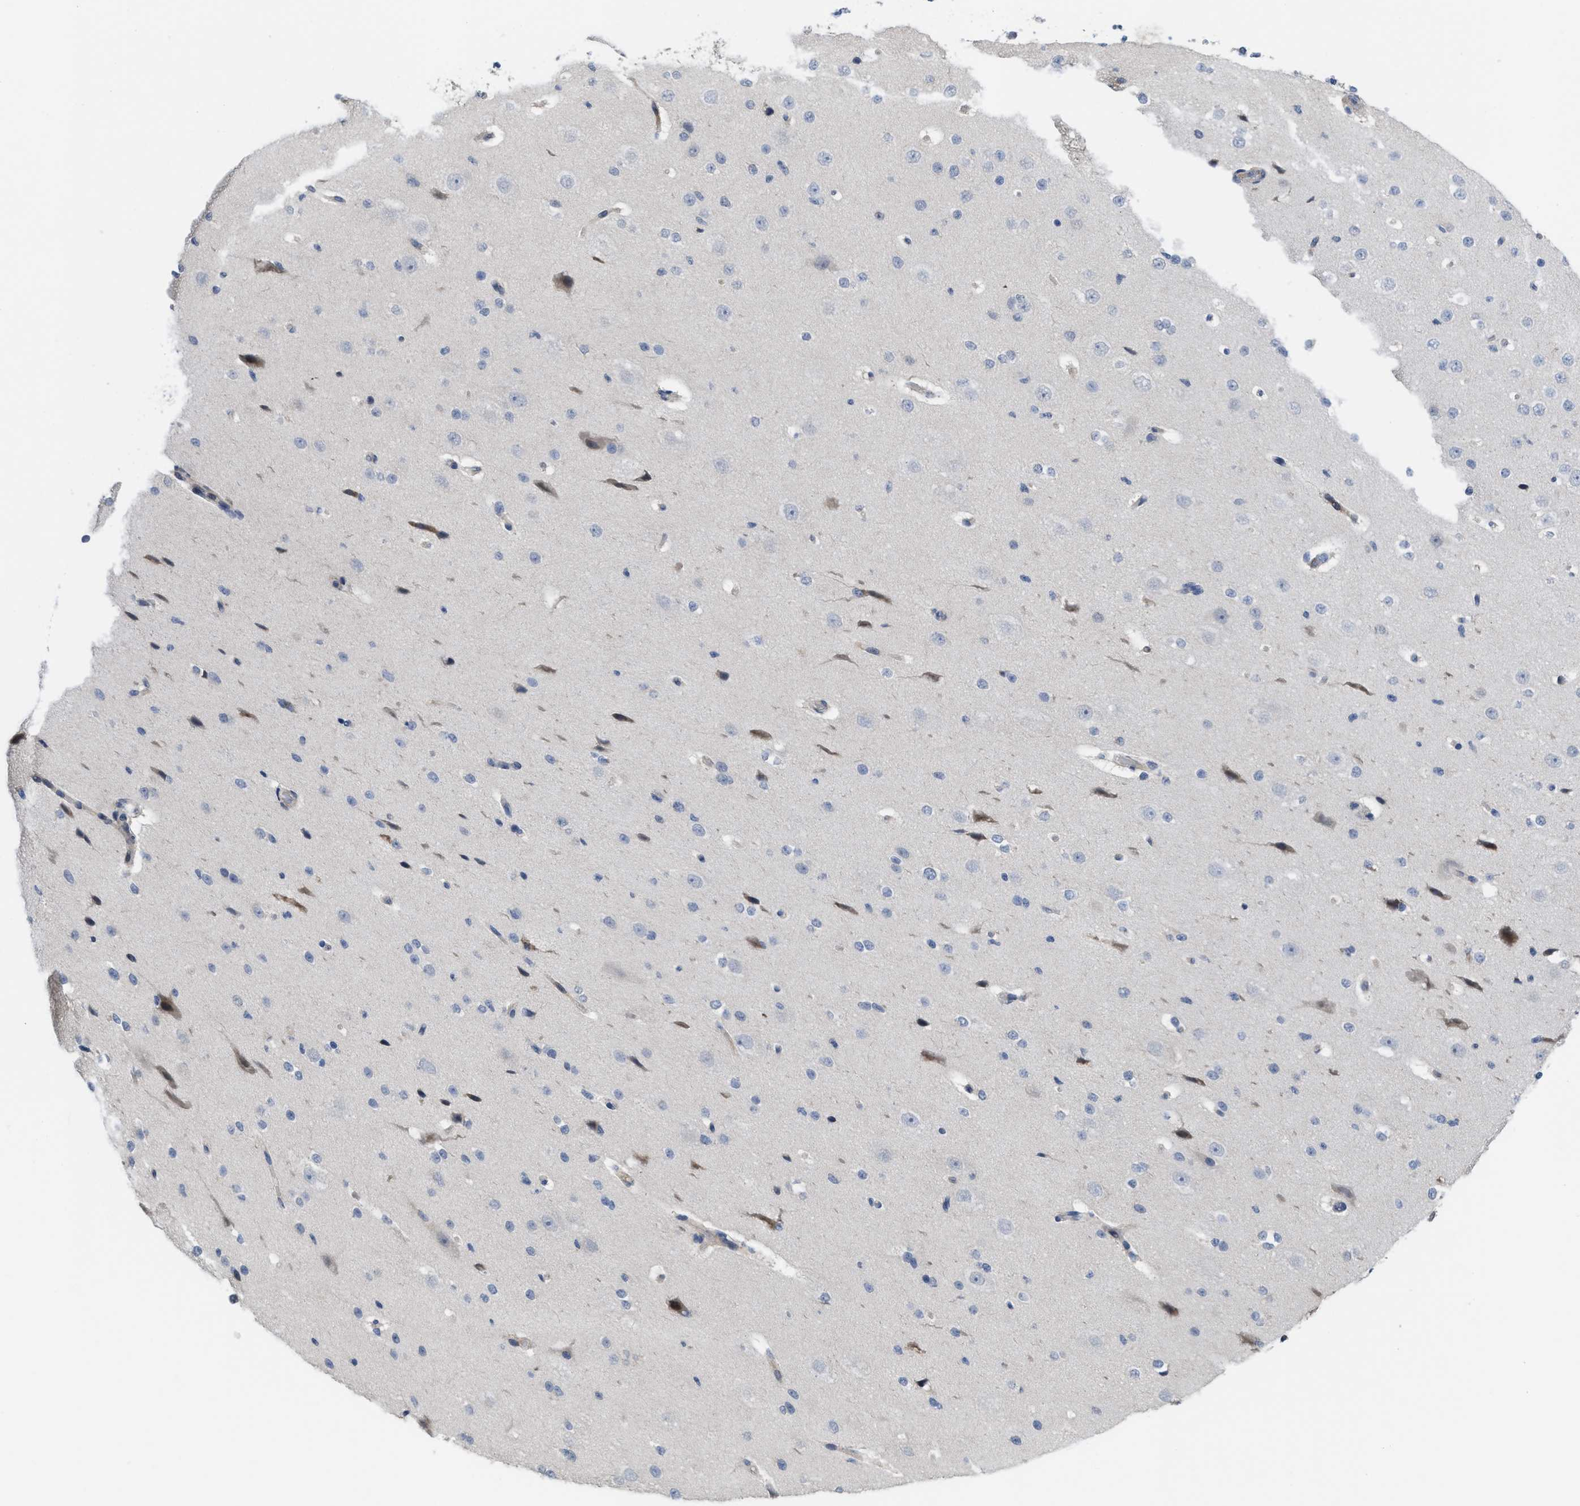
{"staining": {"intensity": "negative", "quantity": "none", "location": "none"}, "tissue": "cerebral cortex", "cell_type": "Endothelial cells", "image_type": "normal", "snomed": [{"axis": "morphology", "description": "Normal tissue, NOS"}, {"axis": "morphology", "description": "Developmental malformation"}, {"axis": "topography", "description": "Cerebral cortex"}], "caption": "Endothelial cells show no significant staining in unremarkable cerebral cortex.", "gene": "LDAF1", "patient": {"sex": "female", "age": 30}}